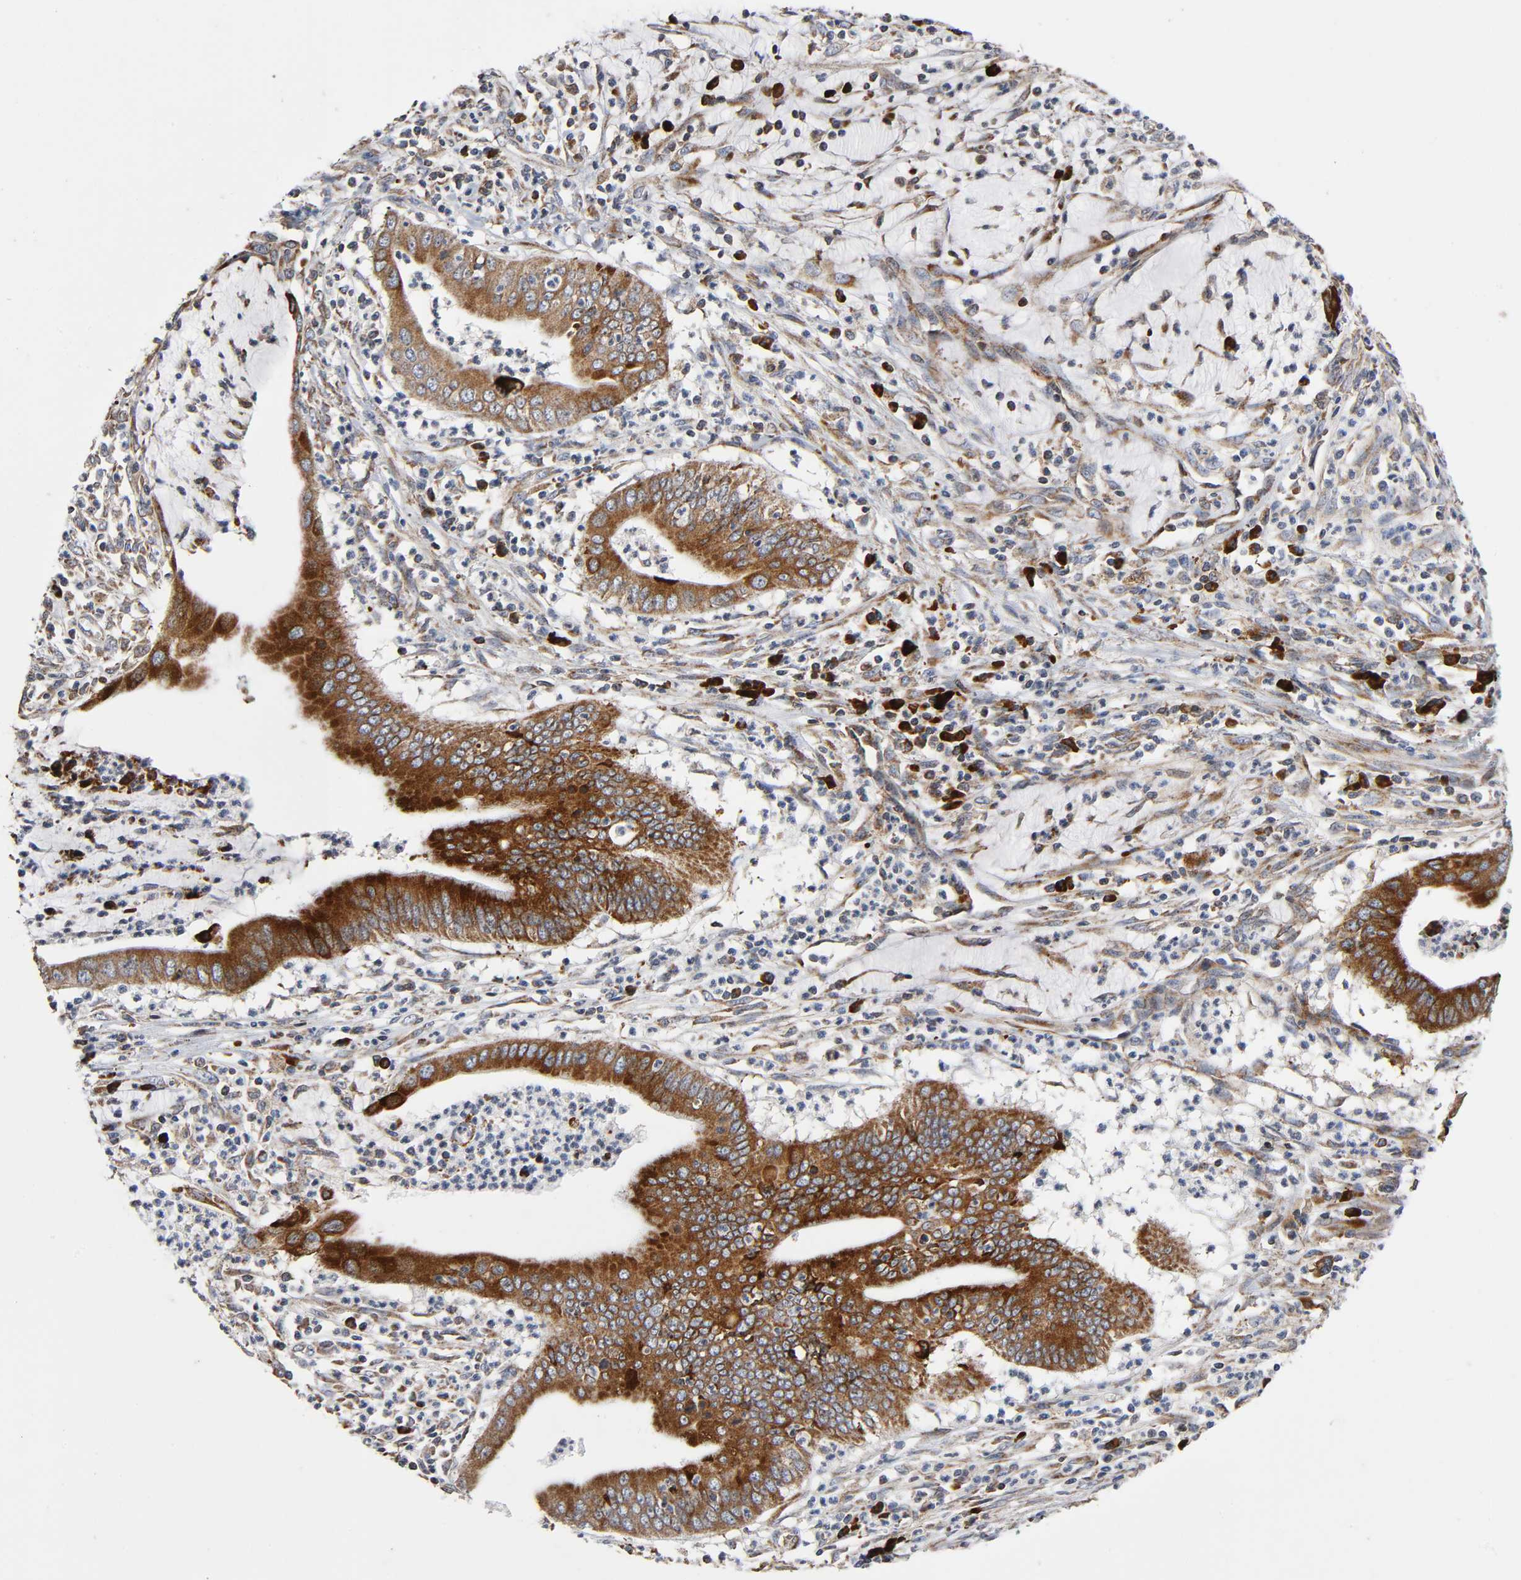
{"staining": {"intensity": "moderate", "quantity": ">75%", "location": "cytoplasmic/membranous"}, "tissue": "cervical cancer", "cell_type": "Tumor cells", "image_type": "cancer", "snomed": [{"axis": "morphology", "description": "Adenocarcinoma, NOS"}, {"axis": "topography", "description": "Cervix"}], "caption": "Human adenocarcinoma (cervical) stained with a protein marker displays moderate staining in tumor cells.", "gene": "MAP3K1", "patient": {"sex": "female", "age": 36}}